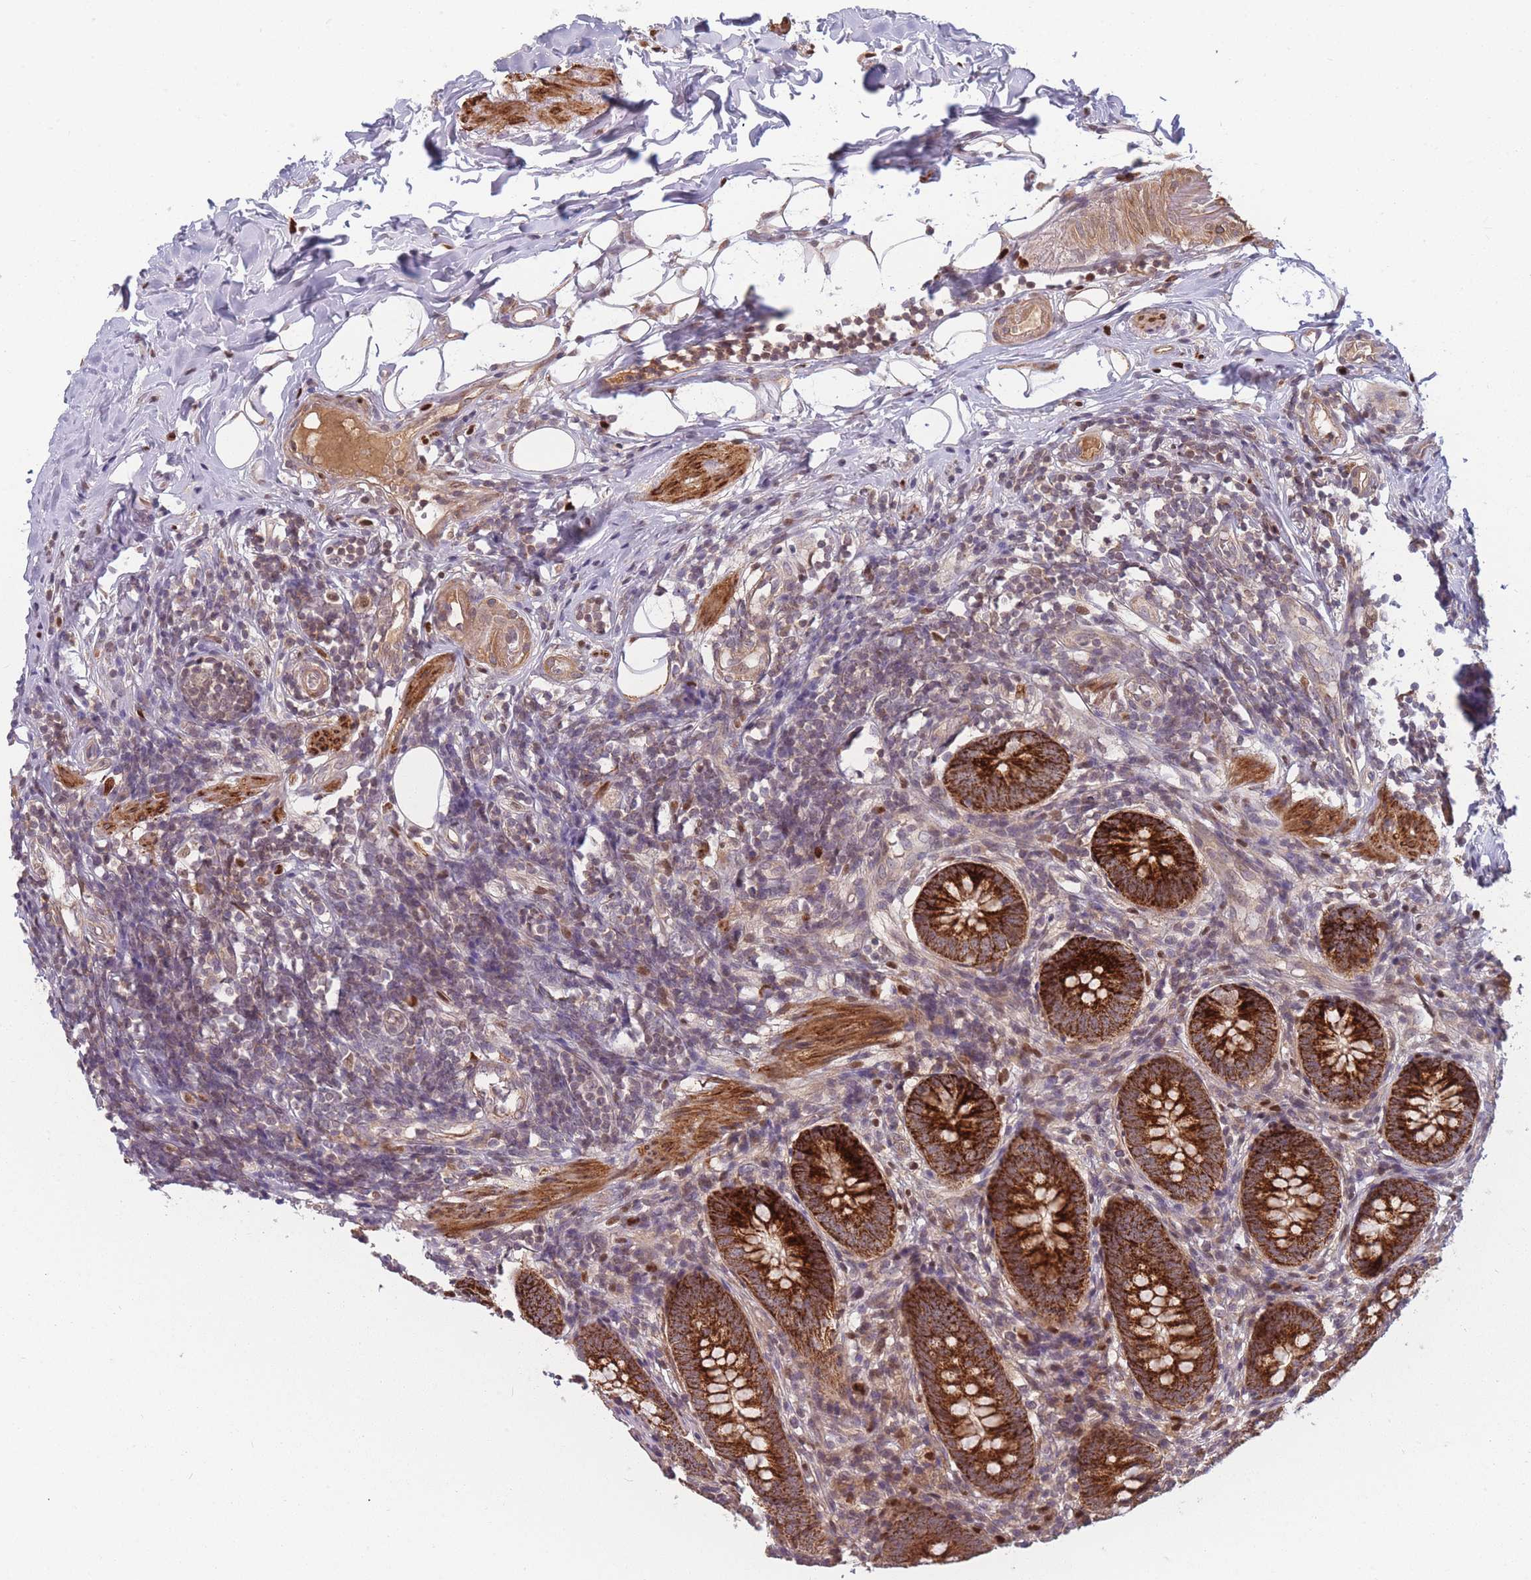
{"staining": {"intensity": "strong", "quantity": ">75%", "location": "cytoplasmic/membranous"}, "tissue": "appendix", "cell_type": "Glandular cells", "image_type": "normal", "snomed": [{"axis": "morphology", "description": "Normal tissue, NOS"}, {"axis": "topography", "description": "Appendix"}], "caption": "An immunohistochemistry (IHC) histopathology image of benign tissue is shown. Protein staining in brown shows strong cytoplasmic/membranous positivity in appendix within glandular cells.", "gene": "FAM153A", "patient": {"sex": "female", "age": 62}}